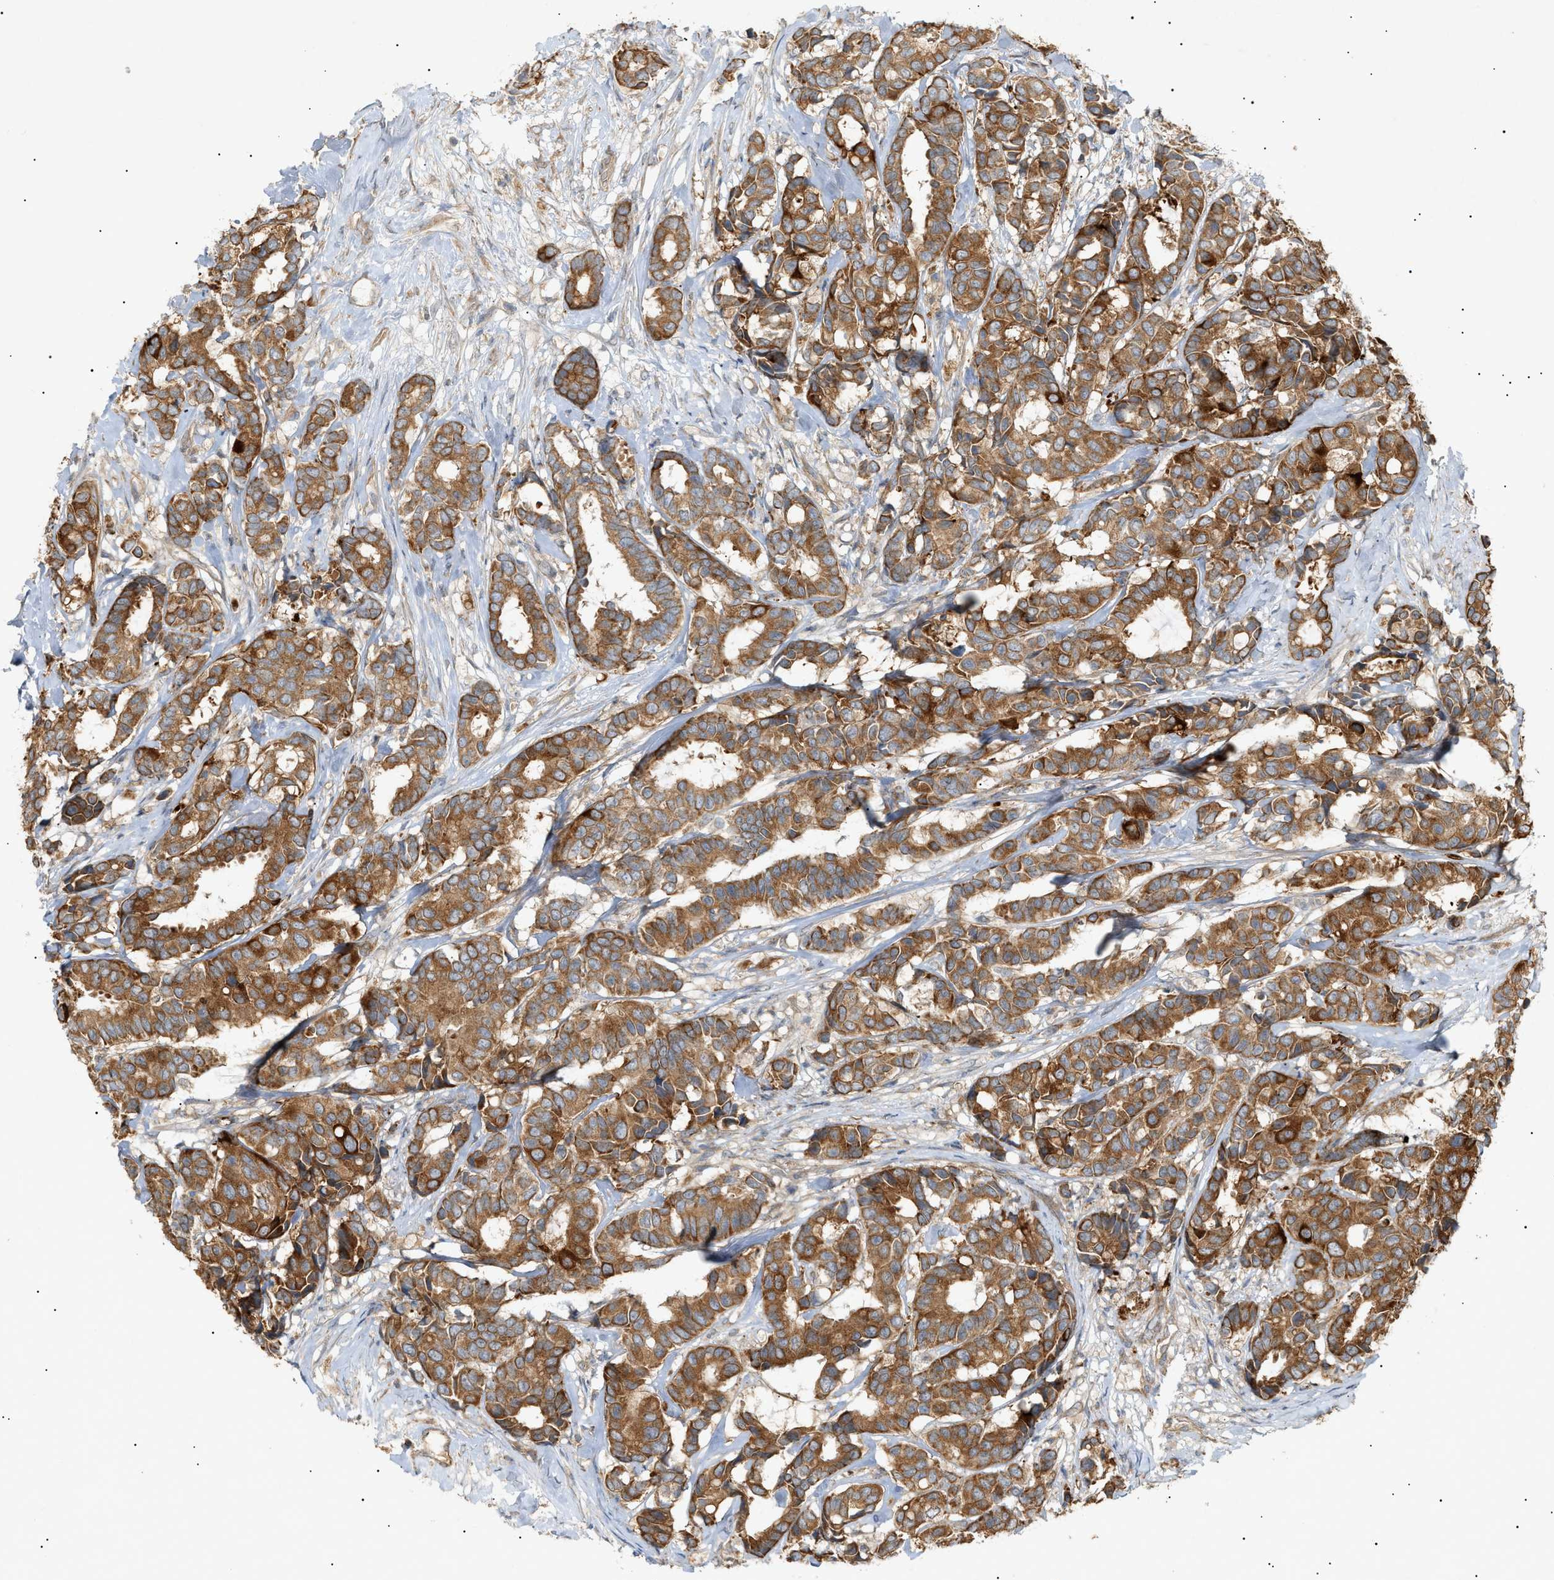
{"staining": {"intensity": "strong", "quantity": ">75%", "location": "cytoplasmic/membranous"}, "tissue": "breast cancer", "cell_type": "Tumor cells", "image_type": "cancer", "snomed": [{"axis": "morphology", "description": "Duct carcinoma"}, {"axis": "topography", "description": "Breast"}], "caption": "Protein staining by IHC demonstrates strong cytoplasmic/membranous staining in about >75% of tumor cells in breast cancer. (IHC, brightfield microscopy, high magnification).", "gene": "MTCH1", "patient": {"sex": "female", "age": 87}}